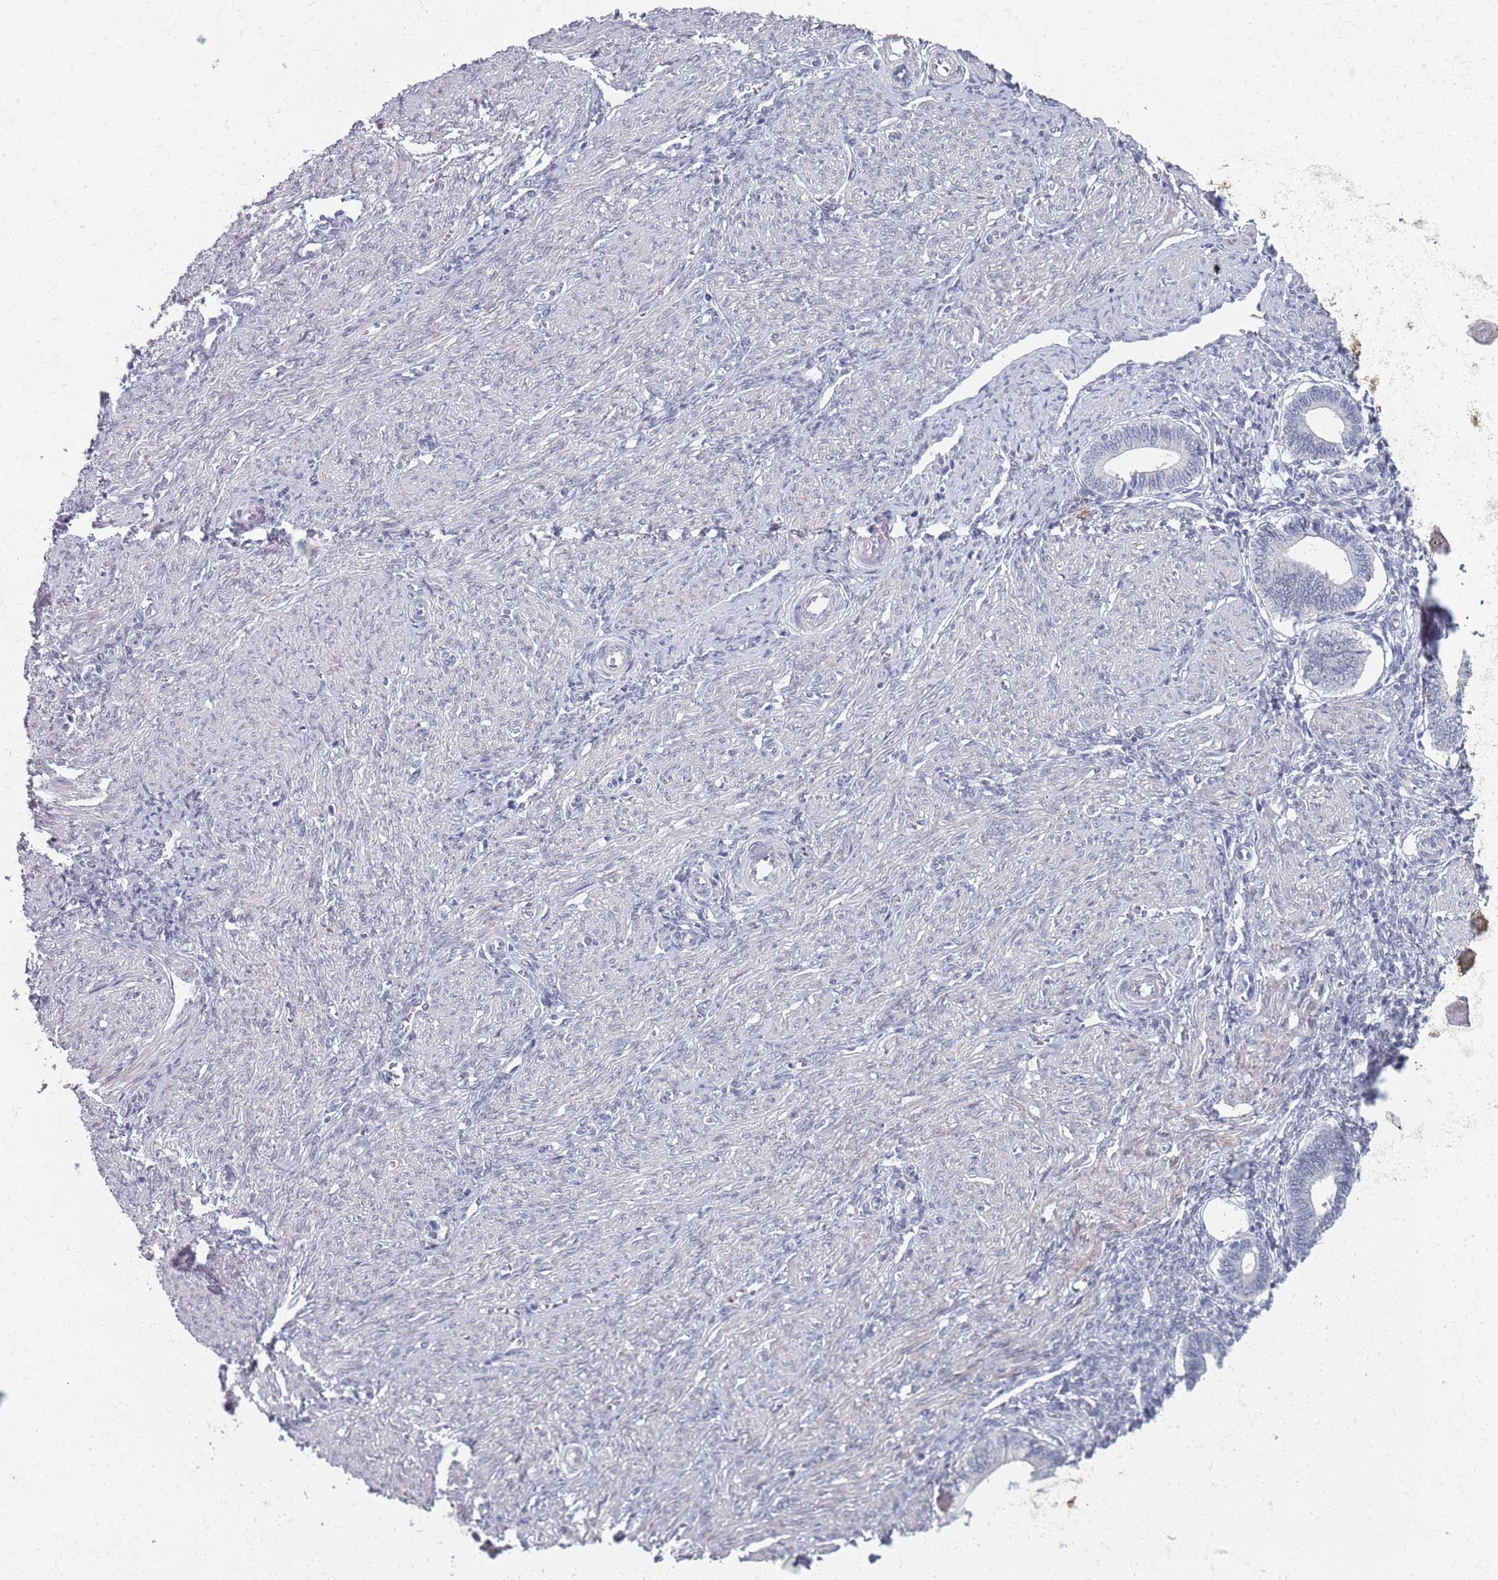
{"staining": {"intensity": "negative", "quantity": "none", "location": "none"}, "tissue": "endometrium", "cell_type": "Cells in endometrial stroma", "image_type": "normal", "snomed": [{"axis": "morphology", "description": "Normal tissue, NOS"}, {"axis": "topography", "description": "Endometrium"}], "caption": "The IHC photomicrograph has no significant staining in cells in endometrial stroma of endometrium.", "gene": "SAMD1", "patient": {"sex": "female", "age": 44}}